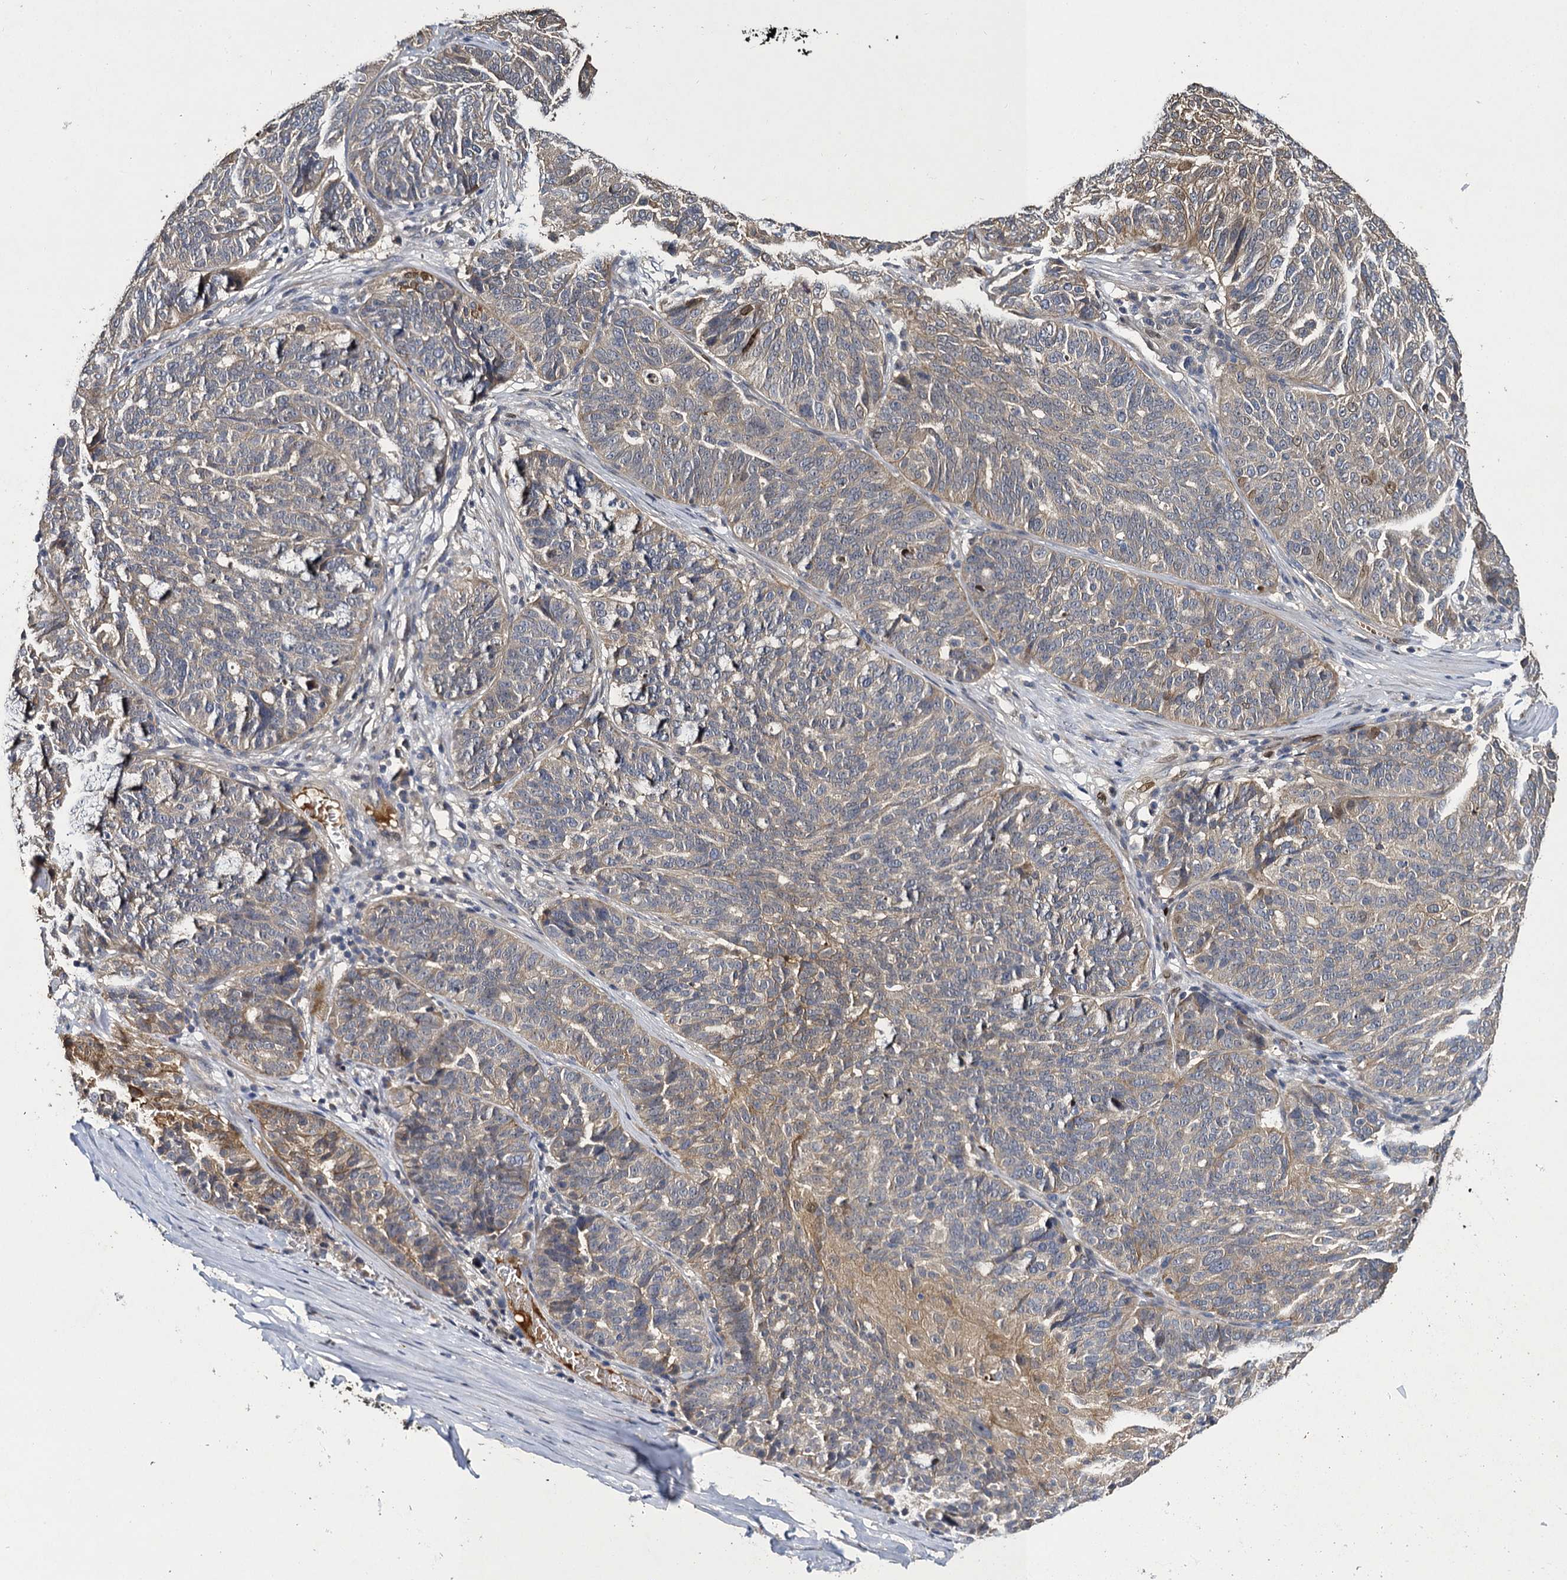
{"staining": {"intensity": "moderate", "quantity": "<25%", "location": "cytoplasmic/membranous"}, "tissue": "ovarian cancer", "cell_type": "Tumor cells", "image_type": "cancer", "snomed": [{"axis": "morphology", "description": "Cystadenocarcinoma, serous, NOS"}, {"axis": "topography", "description": "Ovary"}], "caption": "Serous cystadenocarcinoma (ovarian) stained with DAB (3,3'-diaminobenzidine) immunohistochemistry demonstrates low levels of moderate cytoplasmic/membranous staining in approximately <25% of tumor cells. The protein is stained brown, and the nuclei are stained in blue (DAB IHC with brightfield microscopy, high magnification).", "gene": "SLC11A2", "patient": {"sex": "female", "age": 59}}